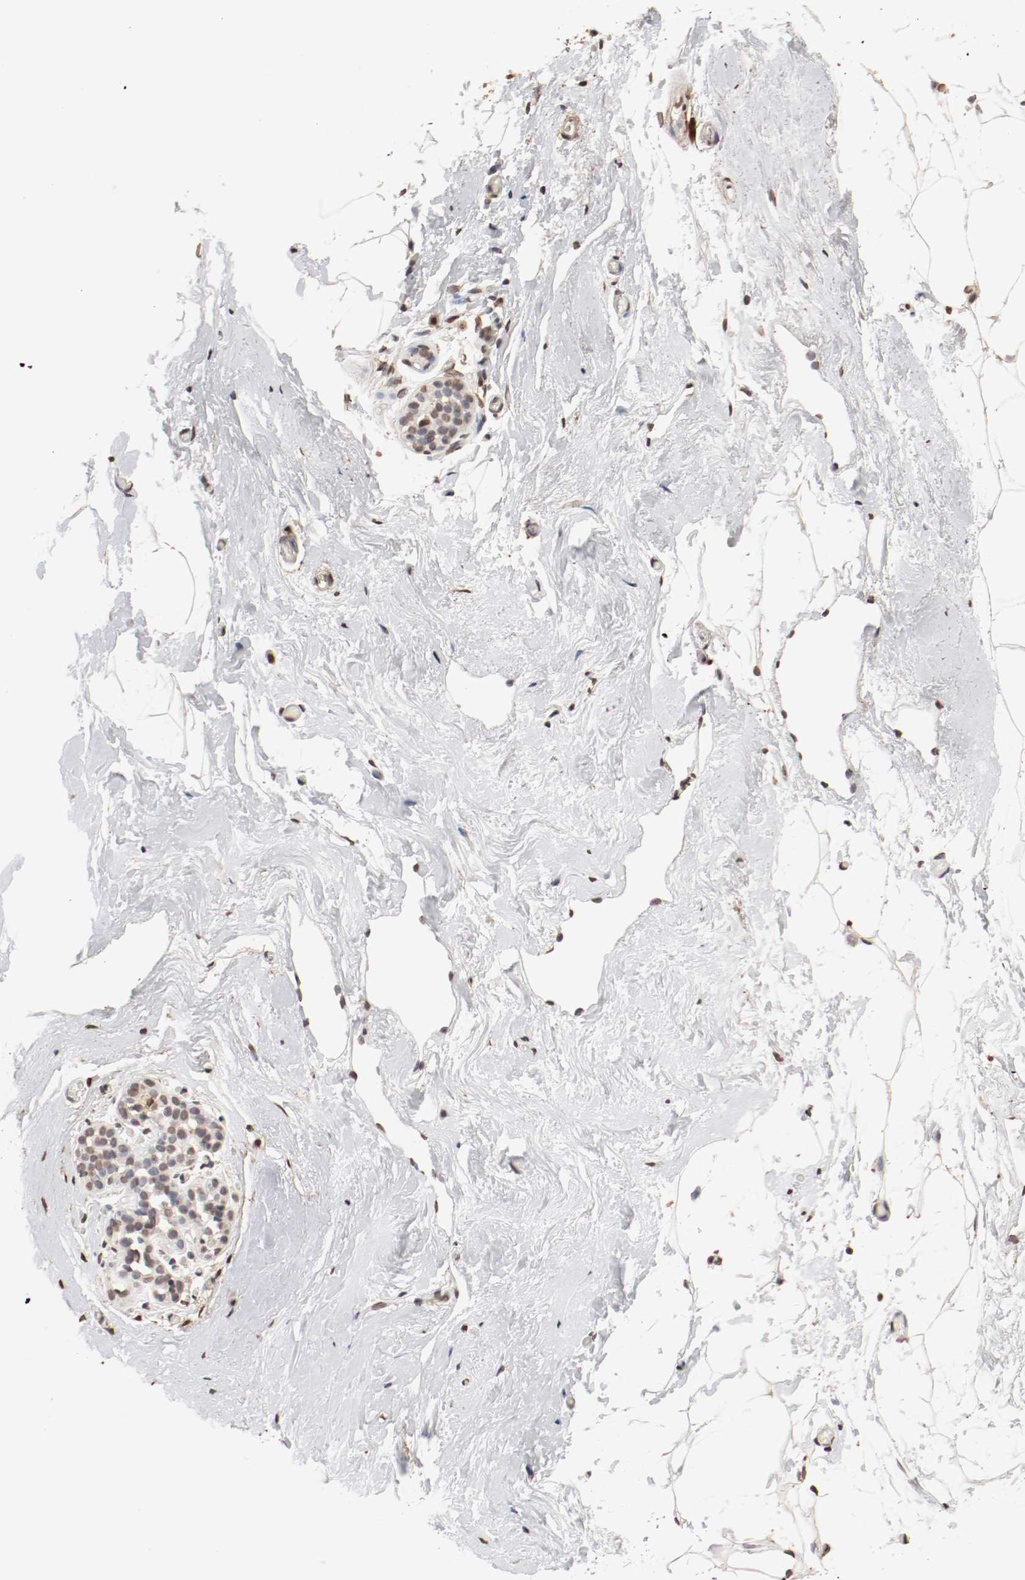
{"staining": {"intensity": "weak", "quantity": ">75%", "location": "nuclear"}, "tissue": "breast", "cell_type": "Adipocytes", "image_type": "normal", "snomed": [{"axis": "morphology", "description": "Normal tissue, NOS"}, {"axis": "topography", "description": "Breast"}], "caption": "The histopathology image exhibits immunohistochemical staining of normal breast. There is weak nuclear positivity is identified in about >75% of adipocytes. (Brightfield microscopy of DAB IHC at high magnification).", "gene": "WASL", "patient": {"sex": "female", "age": 75}}